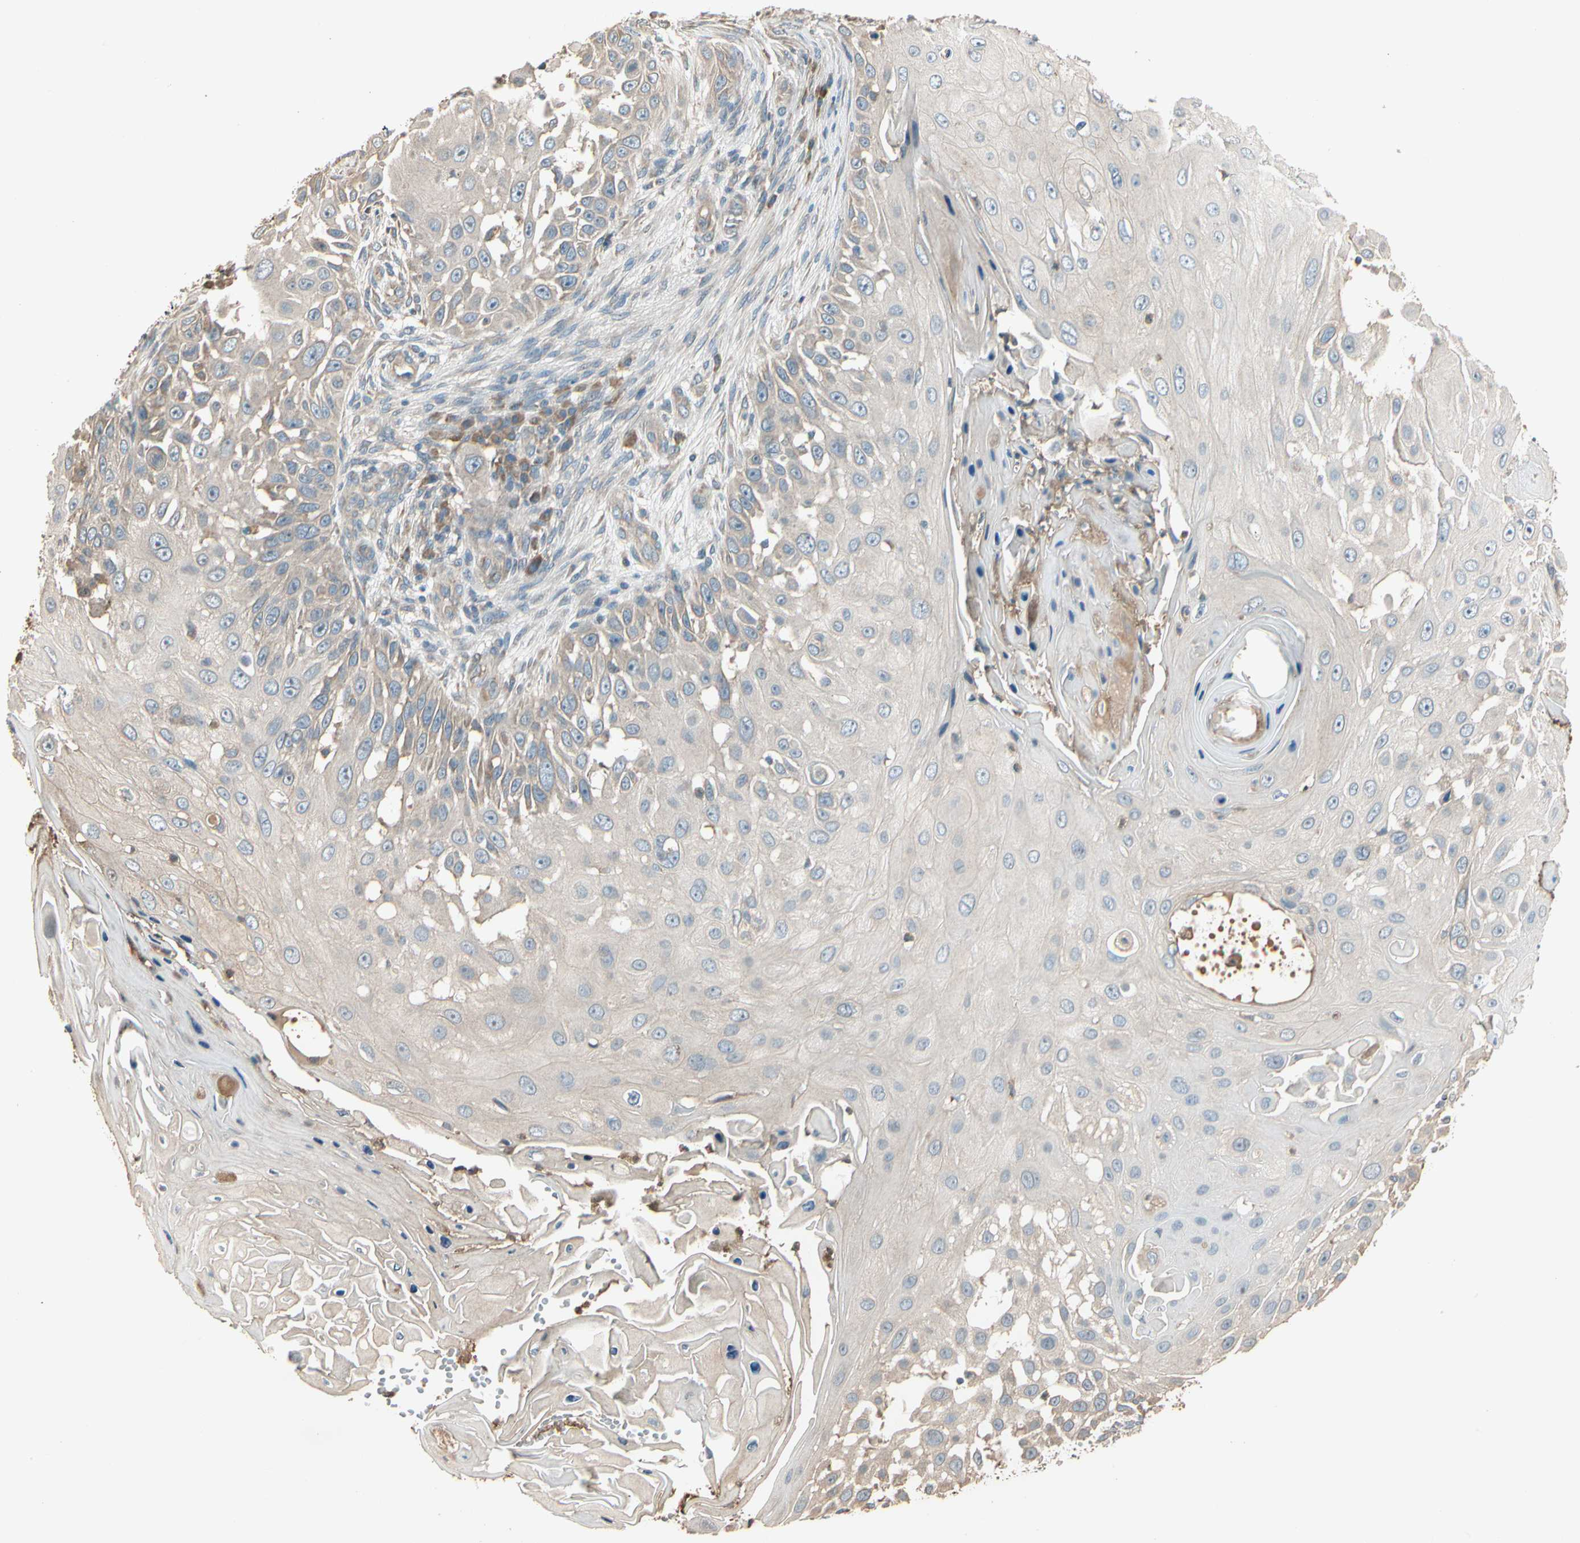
{"staining": {"intensity": "negative", "quantity": "none", "location": "none"}, "tissue": "skin cancer", "cell_type": "Tumor cells", "image_type": "cancer", "snomed": [{"axis": "morphology", "description": "Squamous cell carcinoma, NOS"}, {"axis": "topography", "description": "Skin"}], "caption": "Immunohistochemistry (IHC) of skin squamous cell carcinoma exhibits no staining in tumor cells. (DAB immunohistochemistry (IHC), high magnification).", "gene": "TNFRSF21", "patient": {"sex": "female", "age": 44}}